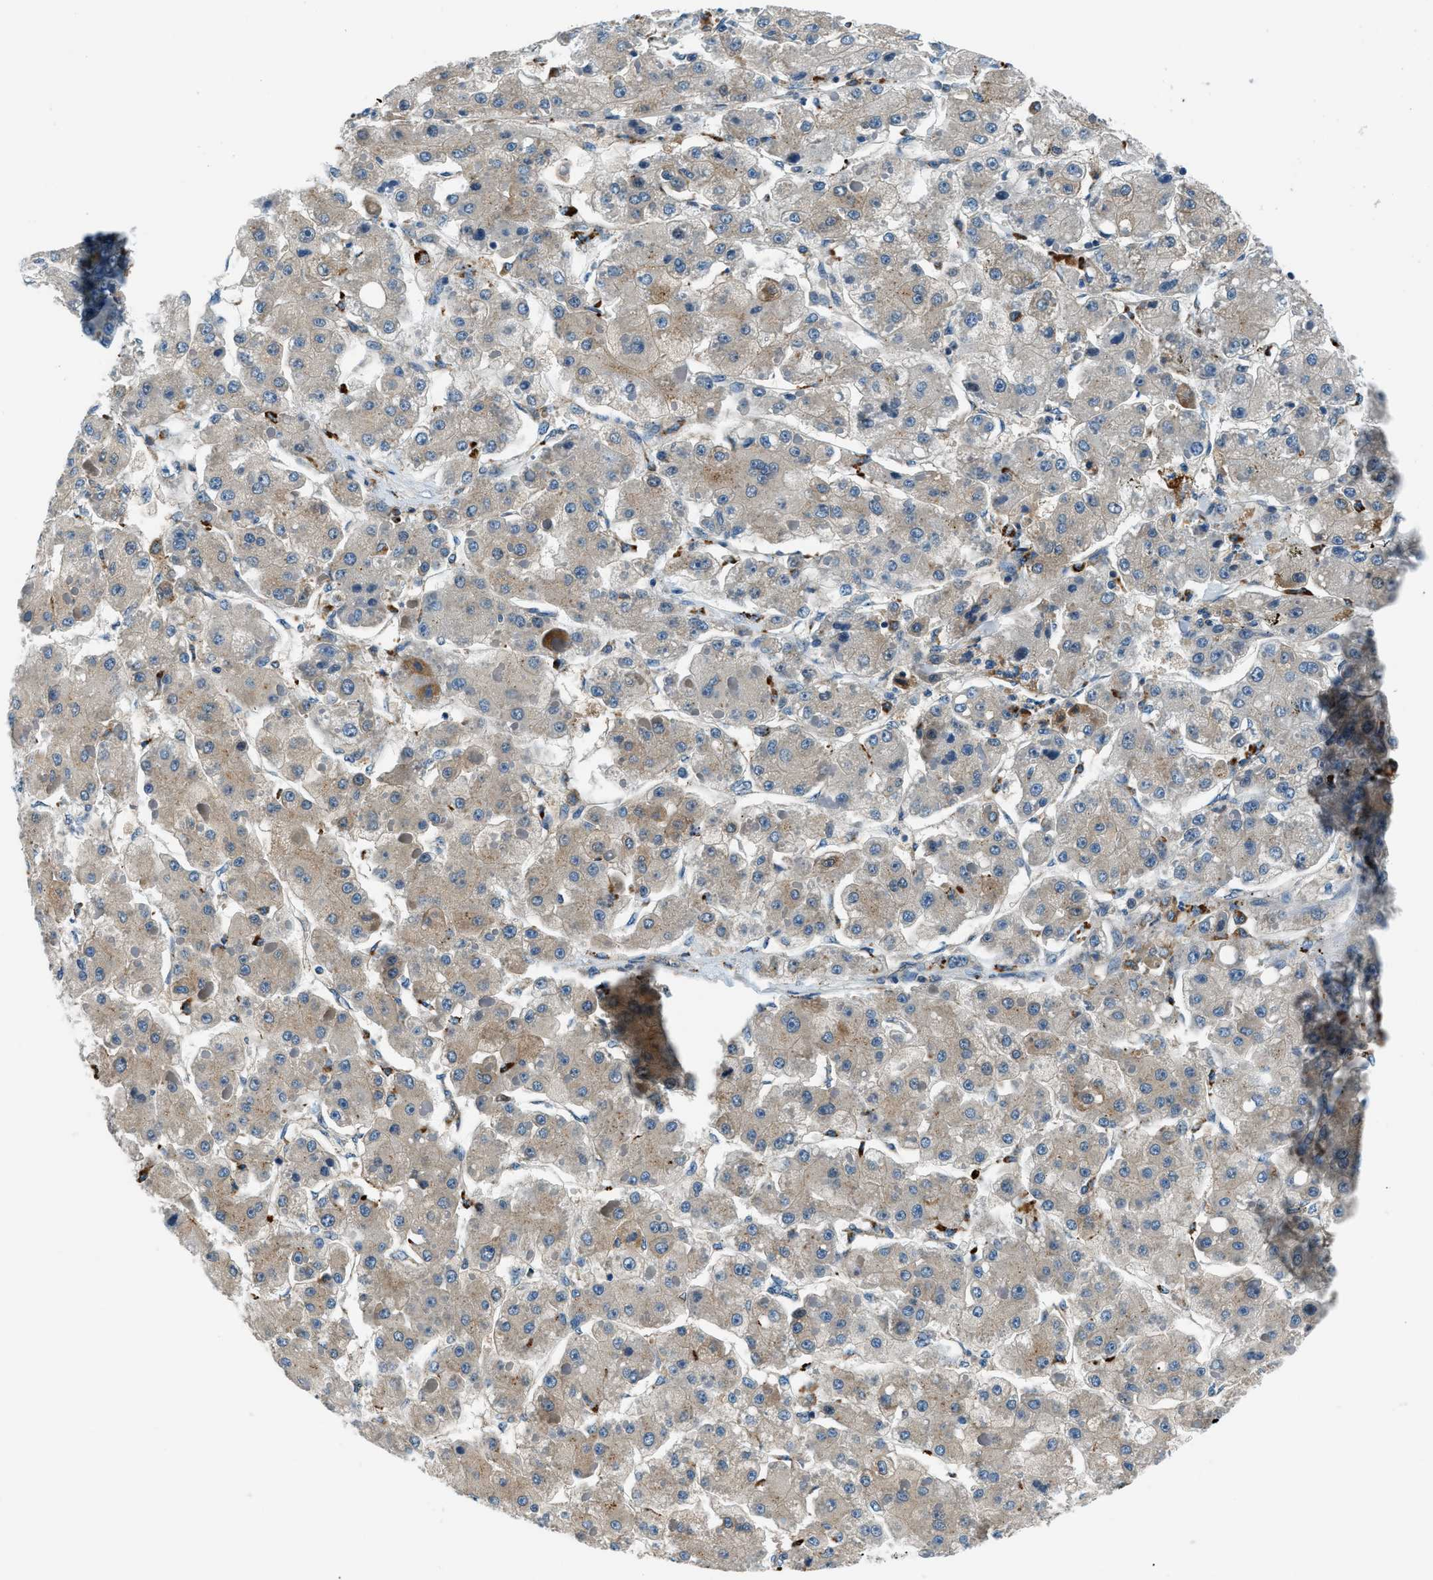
{"staining": {"intensity": "weak", "quantity": ">75%", "location": "cytoplasmic/membranous"}, "tissue": "liver cancer", "cell_type": "Tumor cells", "image_type": "cancer", "snomed": [{"axis": "morphology", "description": "Carcinoma, Hepatocellular, NOS"}, {"axis": "topography", "description": "Liver"}], "caption": "Immunohistochemistry (DAB (3,3'-diaminobenzidine)) staining of human liver hepatocellular carcinoma reveals weak cytoplasmic/membranous protein staining in about >75% of tumor cells.", "gene": "SLC19A2", "patient": {"sex": "female", "age": 73}}